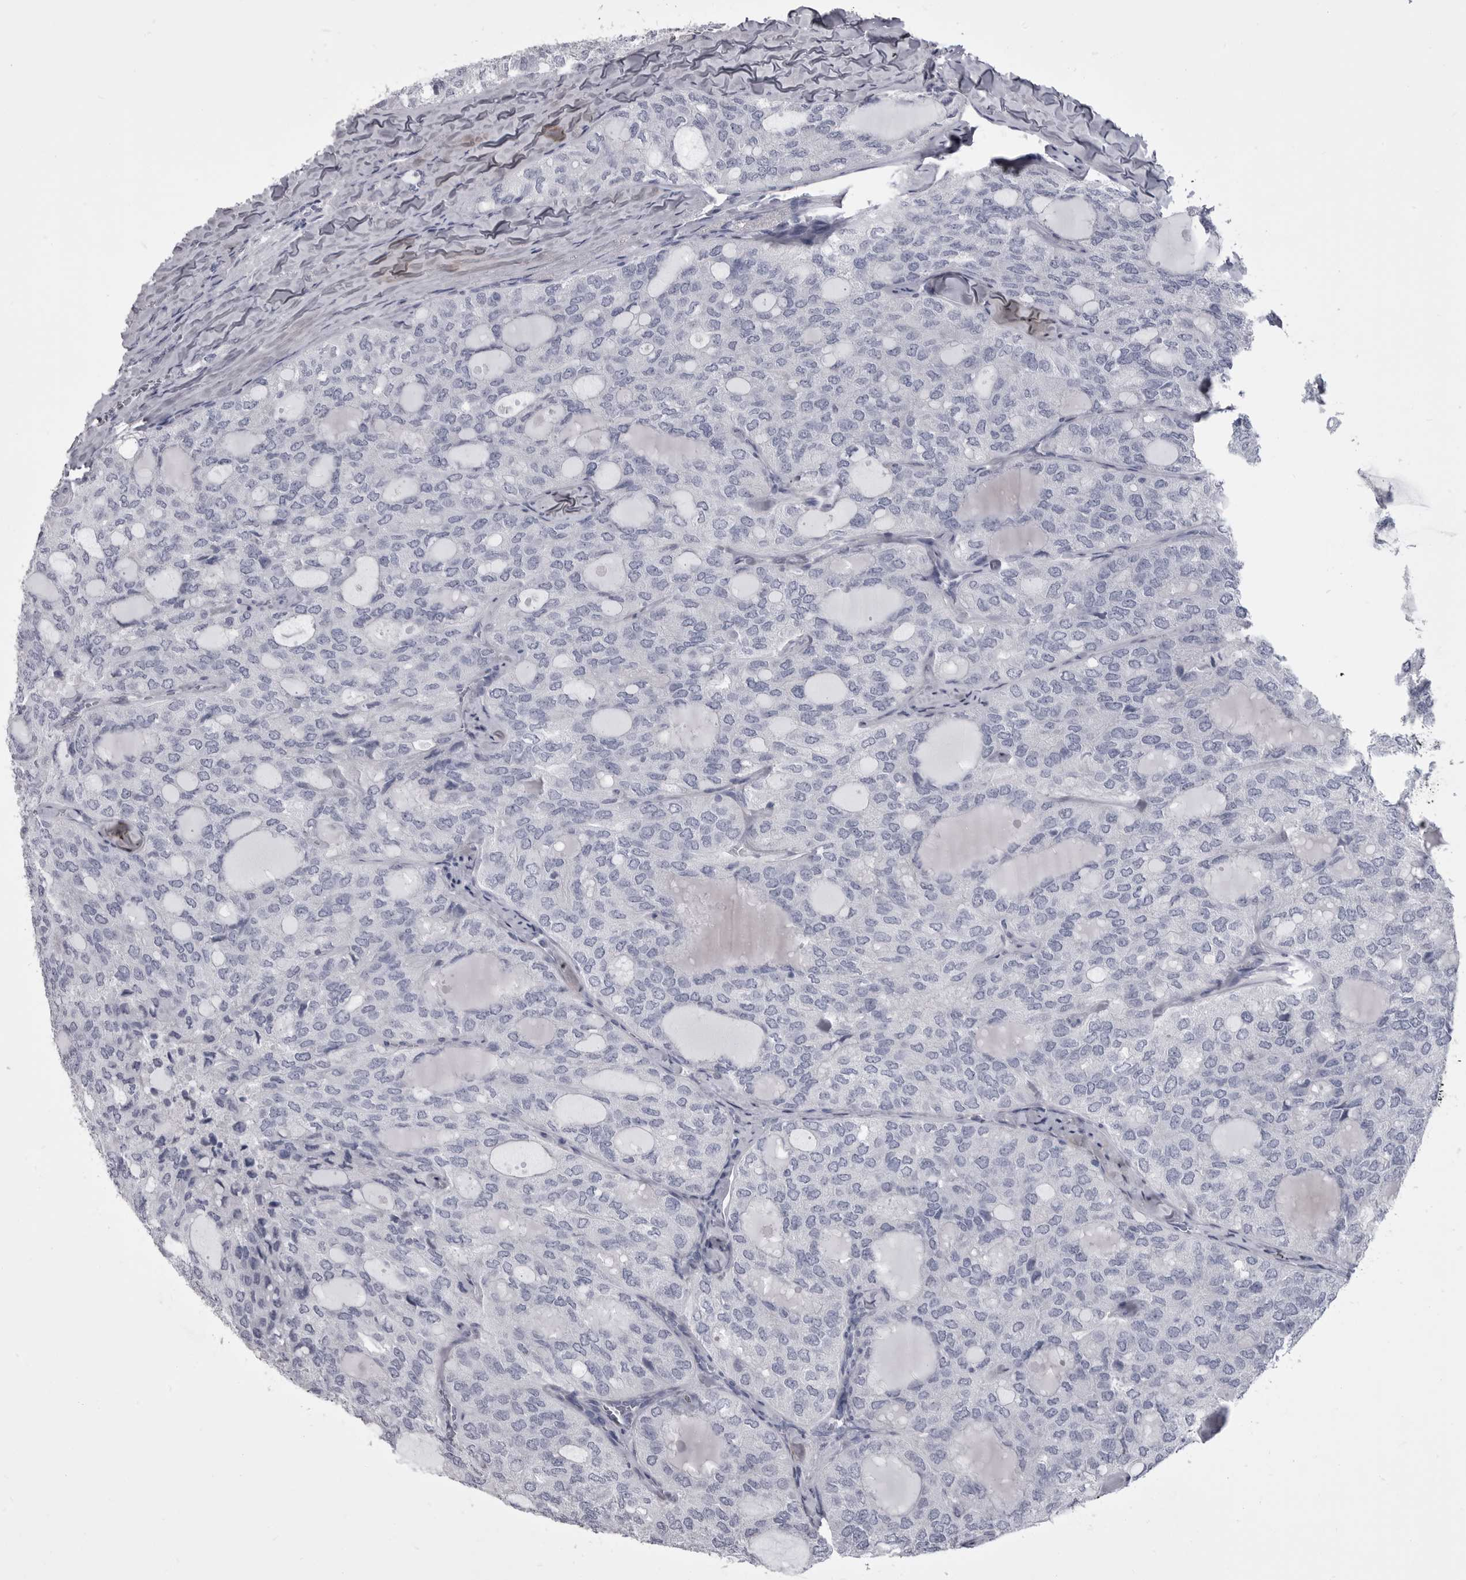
{"staining": {"intensity": "negative", "quantity": "none", "location": "none"}, "tissue": "thyroid cancer", "cell_type": "Tumor cells", "image_type": "cancer", "snomed": [{"axis": "morphology", "description": "Follicular adenoma carcinoma, NOS"}, {"axis": "topography", "description": "Thyroid gland"}], "caption": "Immunohistochemistry of human follicular adenoma carcinoma (thyroid) exhibits no positivity in tumor cells. (IHC, brightfield microscopy, high magnification).", "gene": "ANK2", "patient": {"sex": "male", "age": 75}}